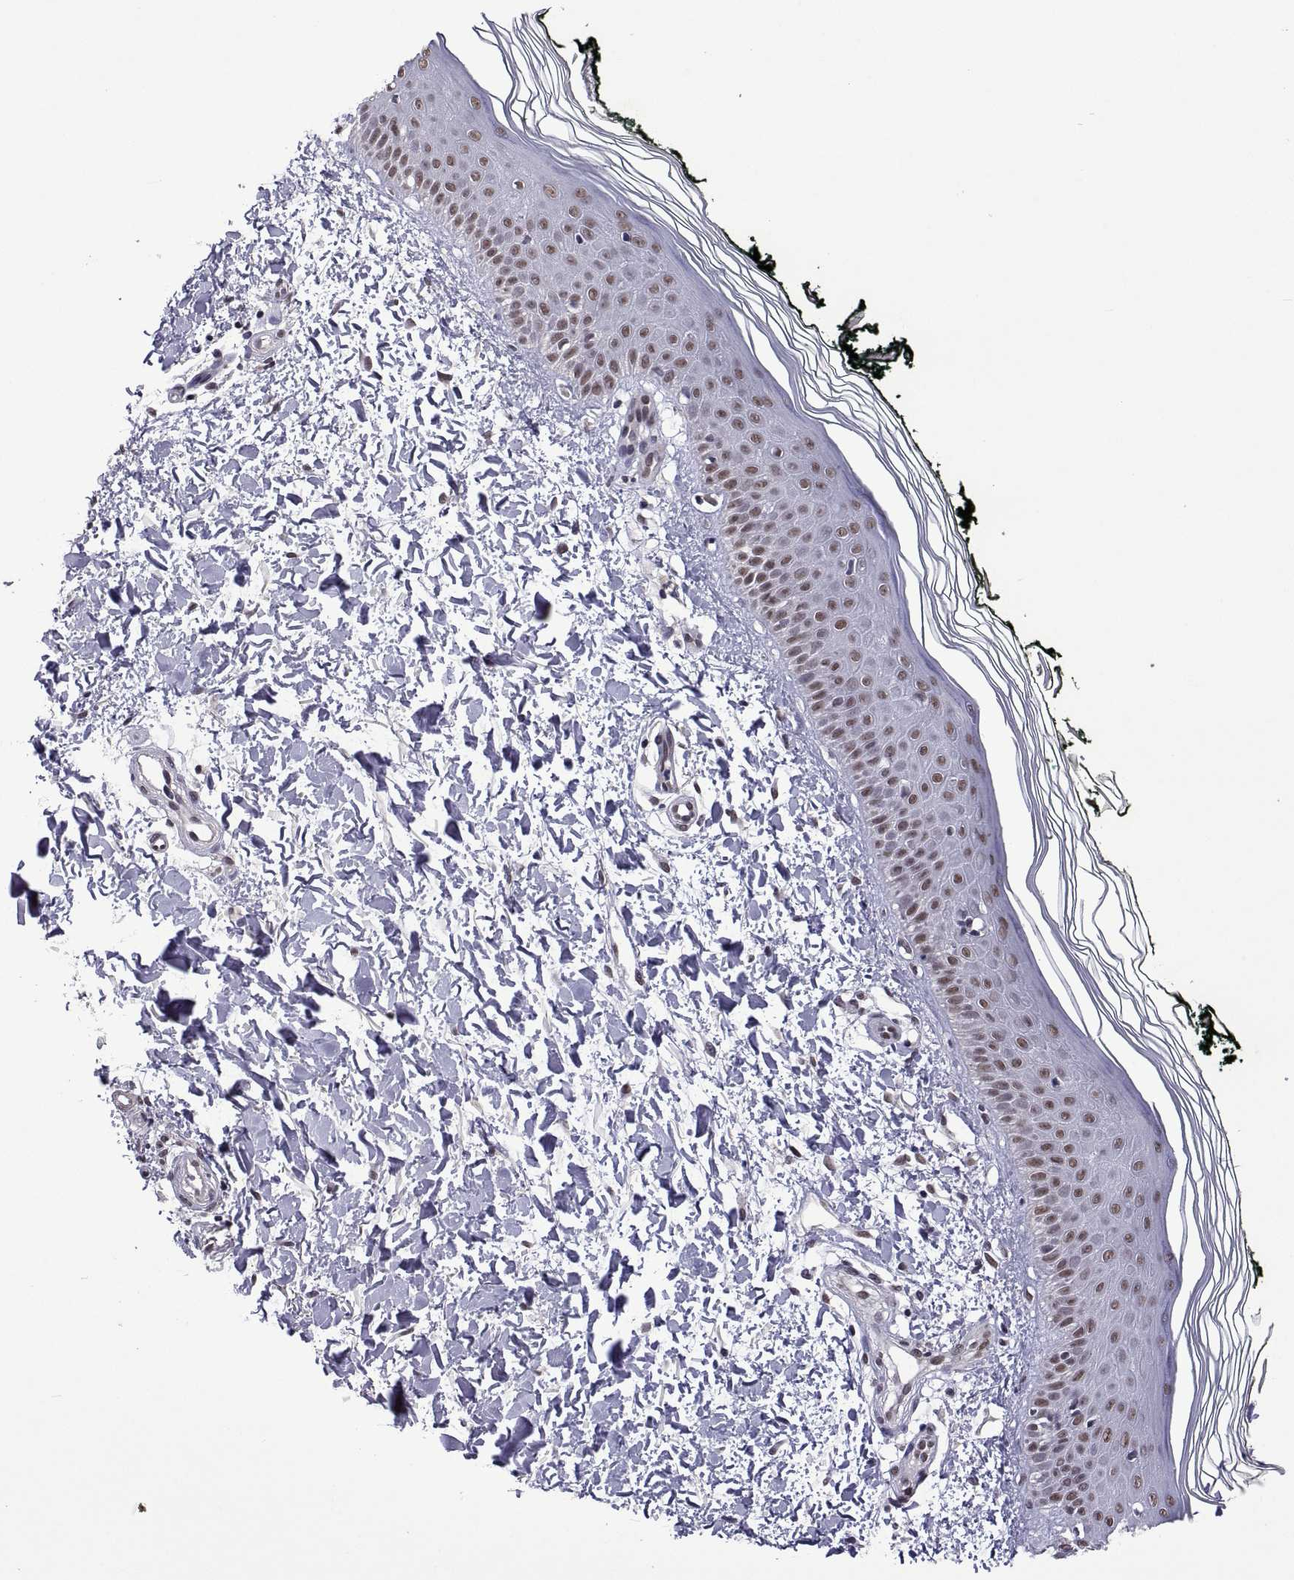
{"staining": {"intensity": "weak", "quantity": "25%-75%", "location": "nuclear"}, "tissue": "skin", "cell_type": "Fibroblasts", "image_type": "normal", "snomed": [{"axis": "morphology", "description": "Normal tissue, NOS"}, {"axis": "topography", "description": "Skin"}], "caption": "Immunohistochemistry of benign skin demonstrates low levels of weak nuclear staining in about 25%-75% of fibroblasts. (DAB = brown stain, brightfield microscopy at high magnification).", "gene": "NR4A1", "patient": {"sex": "female", "age": 62}}